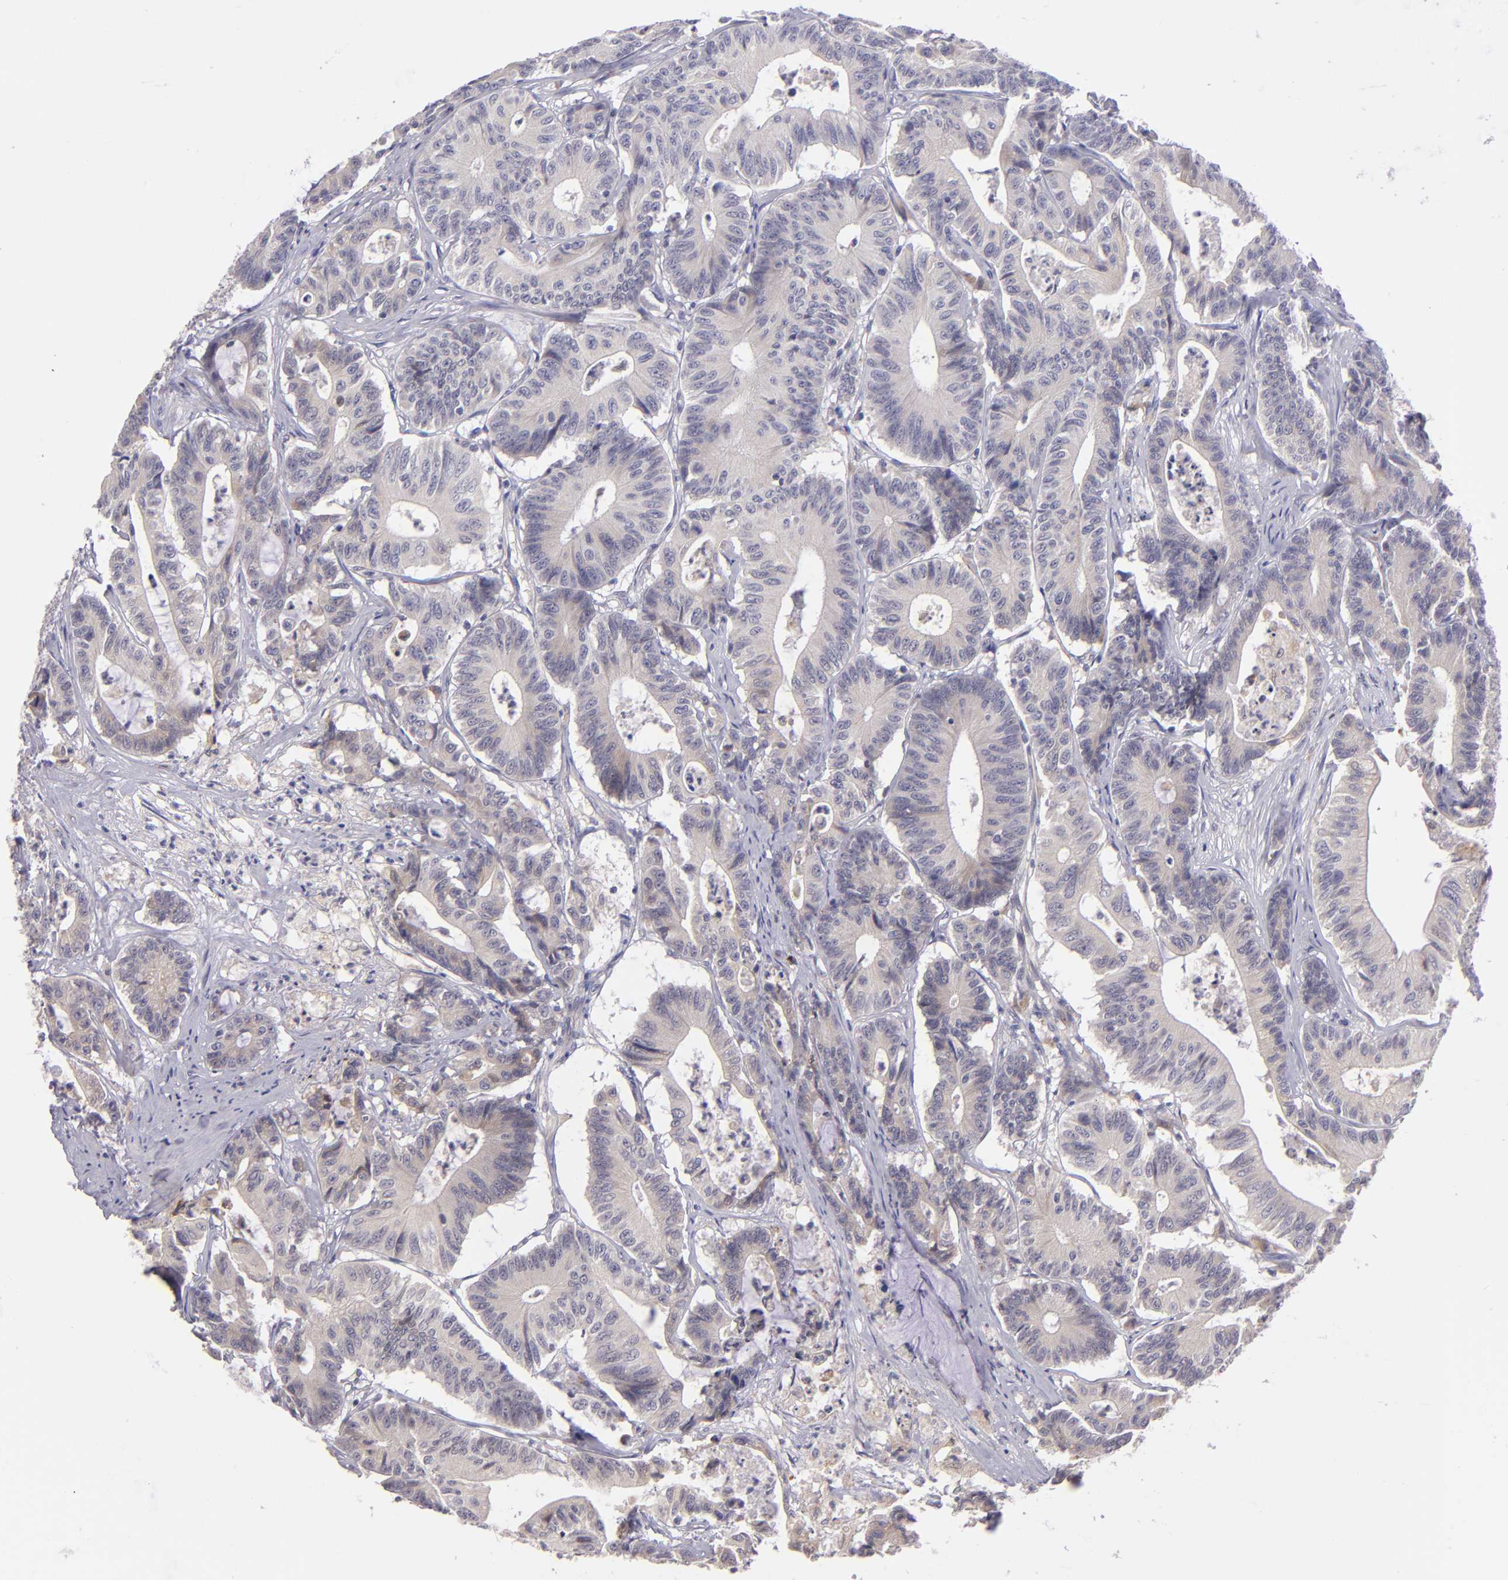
{"staining": {"intensity": "weak", "quantity": "25%-75%", "location": "cytoplasmic/membranous"}, "tissue": "colorectal cancer", "cell_type": "Tumor cells", "image_type": "cancer", "snomed": [{"axis": "morphology", "description": "Adenocarcinoma, NOS"}, {"axis": "topography", "description": "Colon"}], "caption": "Weak cytoplasmic/membranous positivity is identified in approximately 25%-75% of tumor cells in adenocarcinoma (colorectal). (brown staining indicates protein expression, while blue staining denotes nuclei).", "gene": "TRAF3", "patient": {"sex": "female", "age": 84}}